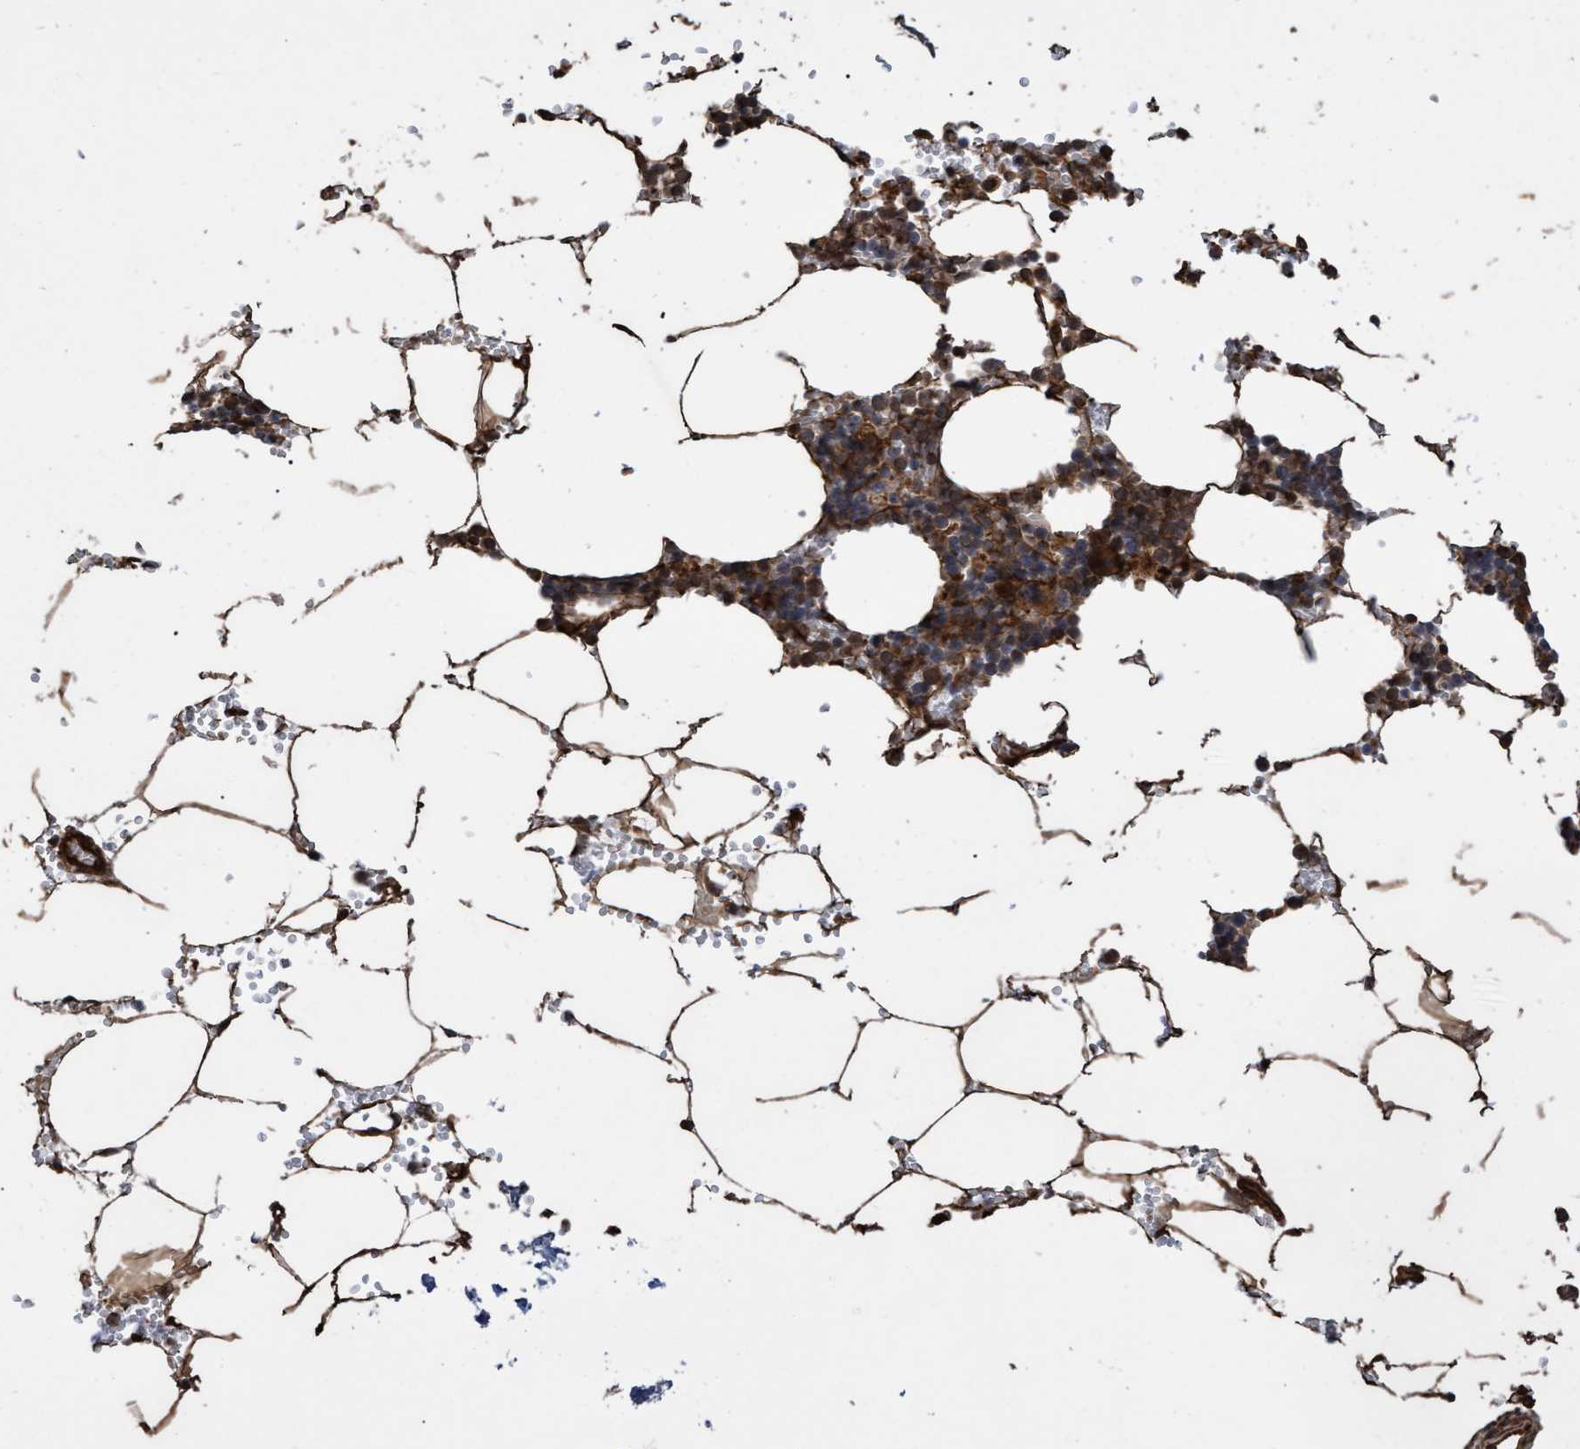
{"staining": {"intensity": "strong", "quantity": ">75%", "location": "cytoplasmic/membranous"}, "tissue": "bone marrow", "cell_type": "Hematopoietic cells", "image_type": "normal", "snomed": [{"axis": "morphology", "description": "Normal tissue, NOS"}, {"axis": "topography", "description": "Bone marrow"}], "caption": "Protein staining of normal bone marrow demonstrates strong cytoplasmic/membranous positivity in approximately >75% of hematopoietic cells. The staining was performed using DAB (3,3'-diaminobenzidine) to visualize the protein expression in brown, while the nuclei were stained in blue with hematoxylin (Magnification: 20x).", "gene": "TNFRSF10B", "patient": {"sex": "male", "age": 70}}